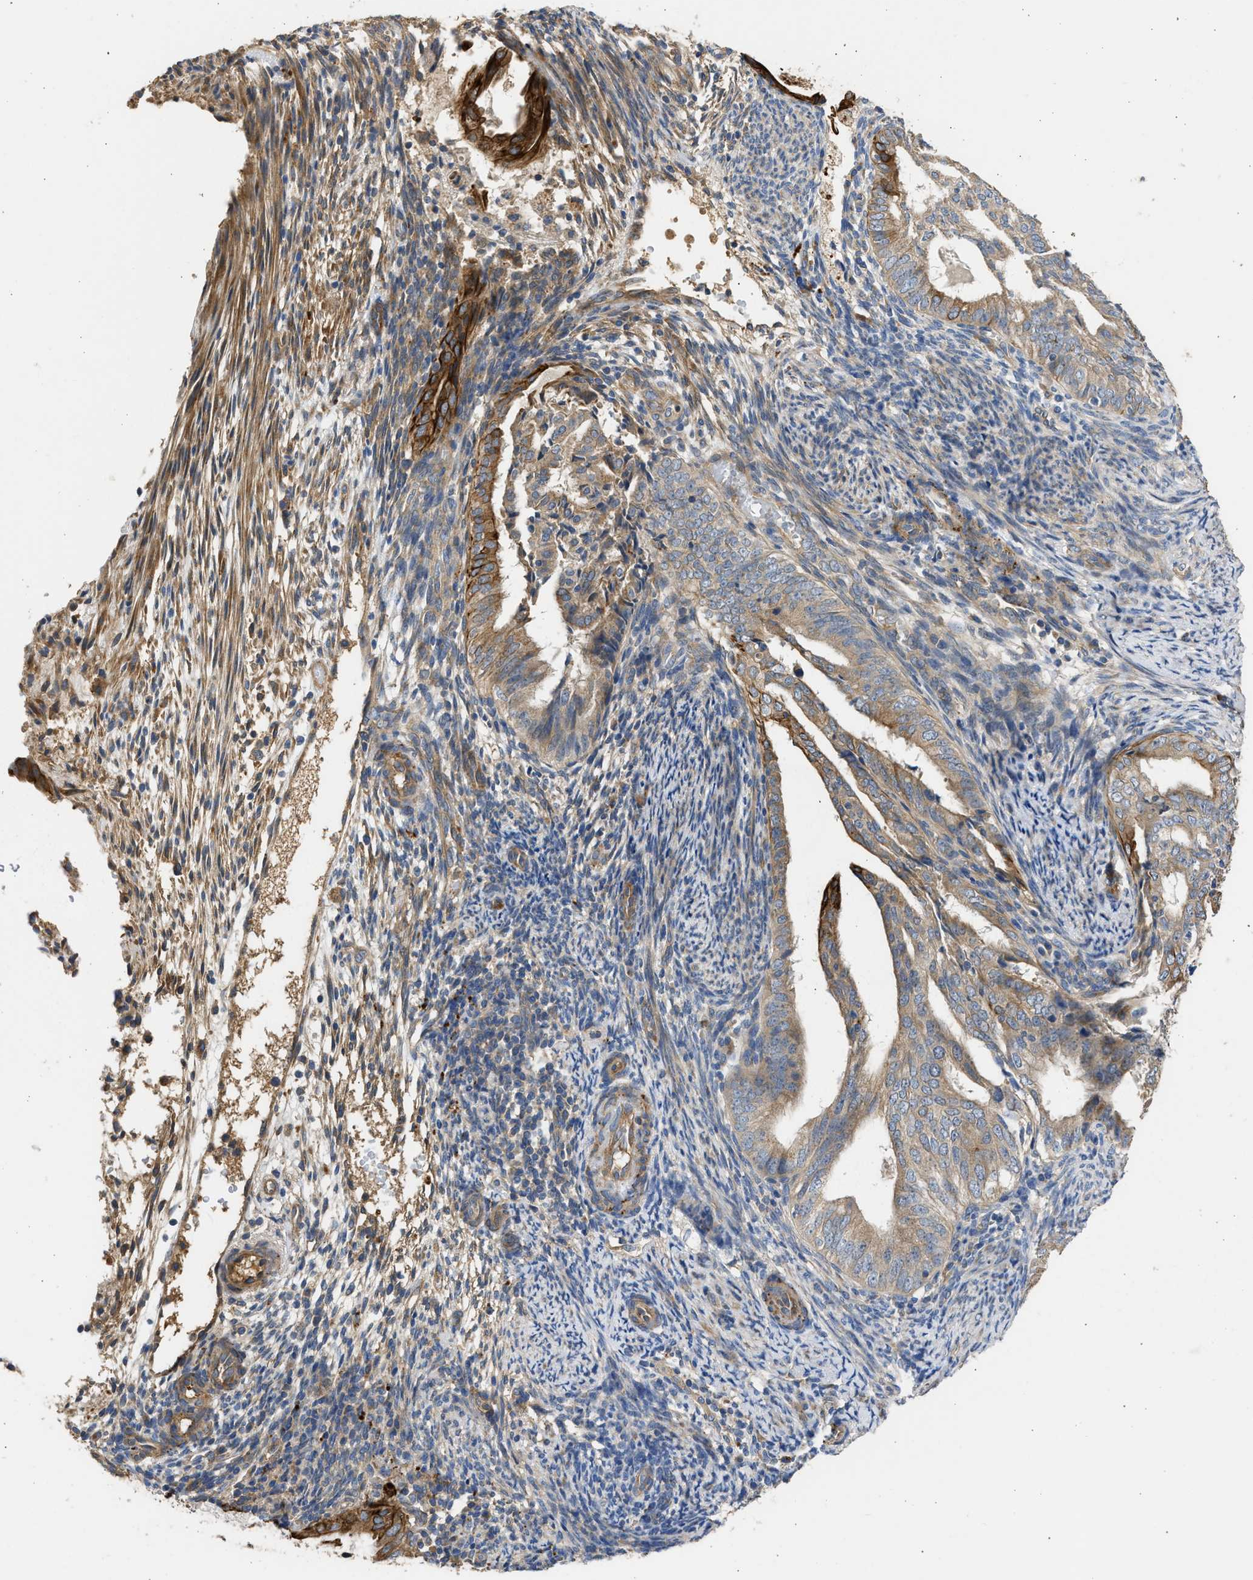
{"staining": {"intensity": "moderate", "quantity": ">75%", "location": "cytoplasmic/membranous"}, "tissue": "endometrial cancer", "cell_type": "Tumor cells", "image_type": "cancer", "snomed": [{"axis": "morphology", "description": "Adenocarcinoma, NOS"}, {"axis": "topography", "description": "Endometrium"}], "caption": "This is an image of IHC staining of adenocarcinoma (endometrial), which shows moderate positivity in the cytoplasmic/membranous of tumor cells.", "gene": "CSRNP2", "patient": {"sex": "female", "age": 58}}